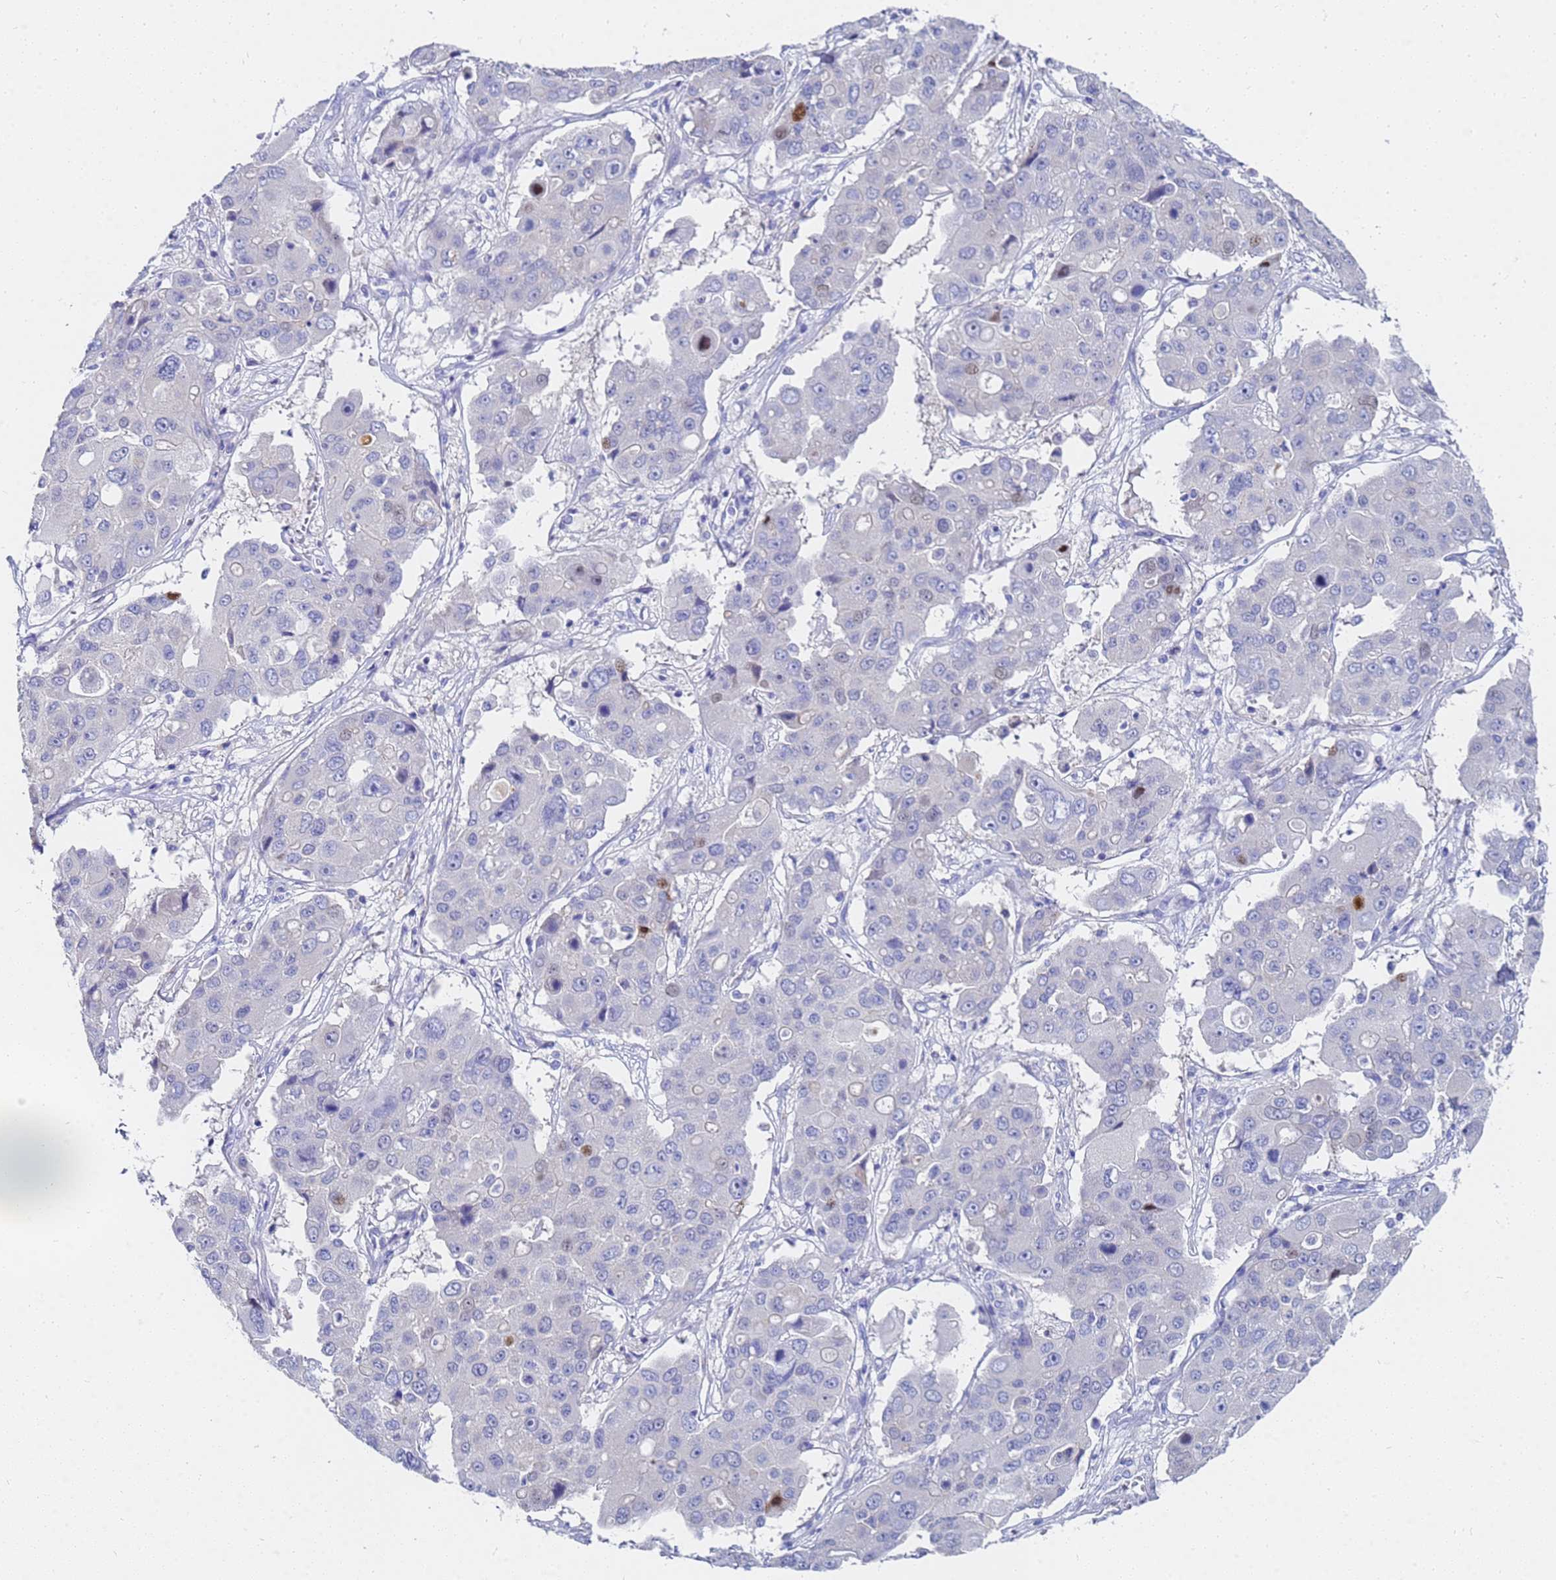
{"staining": {"intensity": "weak", "quantity": "<25%", "location": "cytoplasmic/membranous"}, "tissue": "liver cancer", "cell_type": "Tumor cells", "image_type": "cancer", "snomed": [{"axis": "morphology", "description": "Cholangiocarcinoma"}, {"axis": "topography", "description": "Liver"}], "caption": "A high-resolution image shows immunohistochemistry staining of liver cancer (cholangiocarcinoma), which demonstrates no significant staining in tumor cells.", "gene": "C2orf72", "patient": {"sex": "male", "age": 67}}